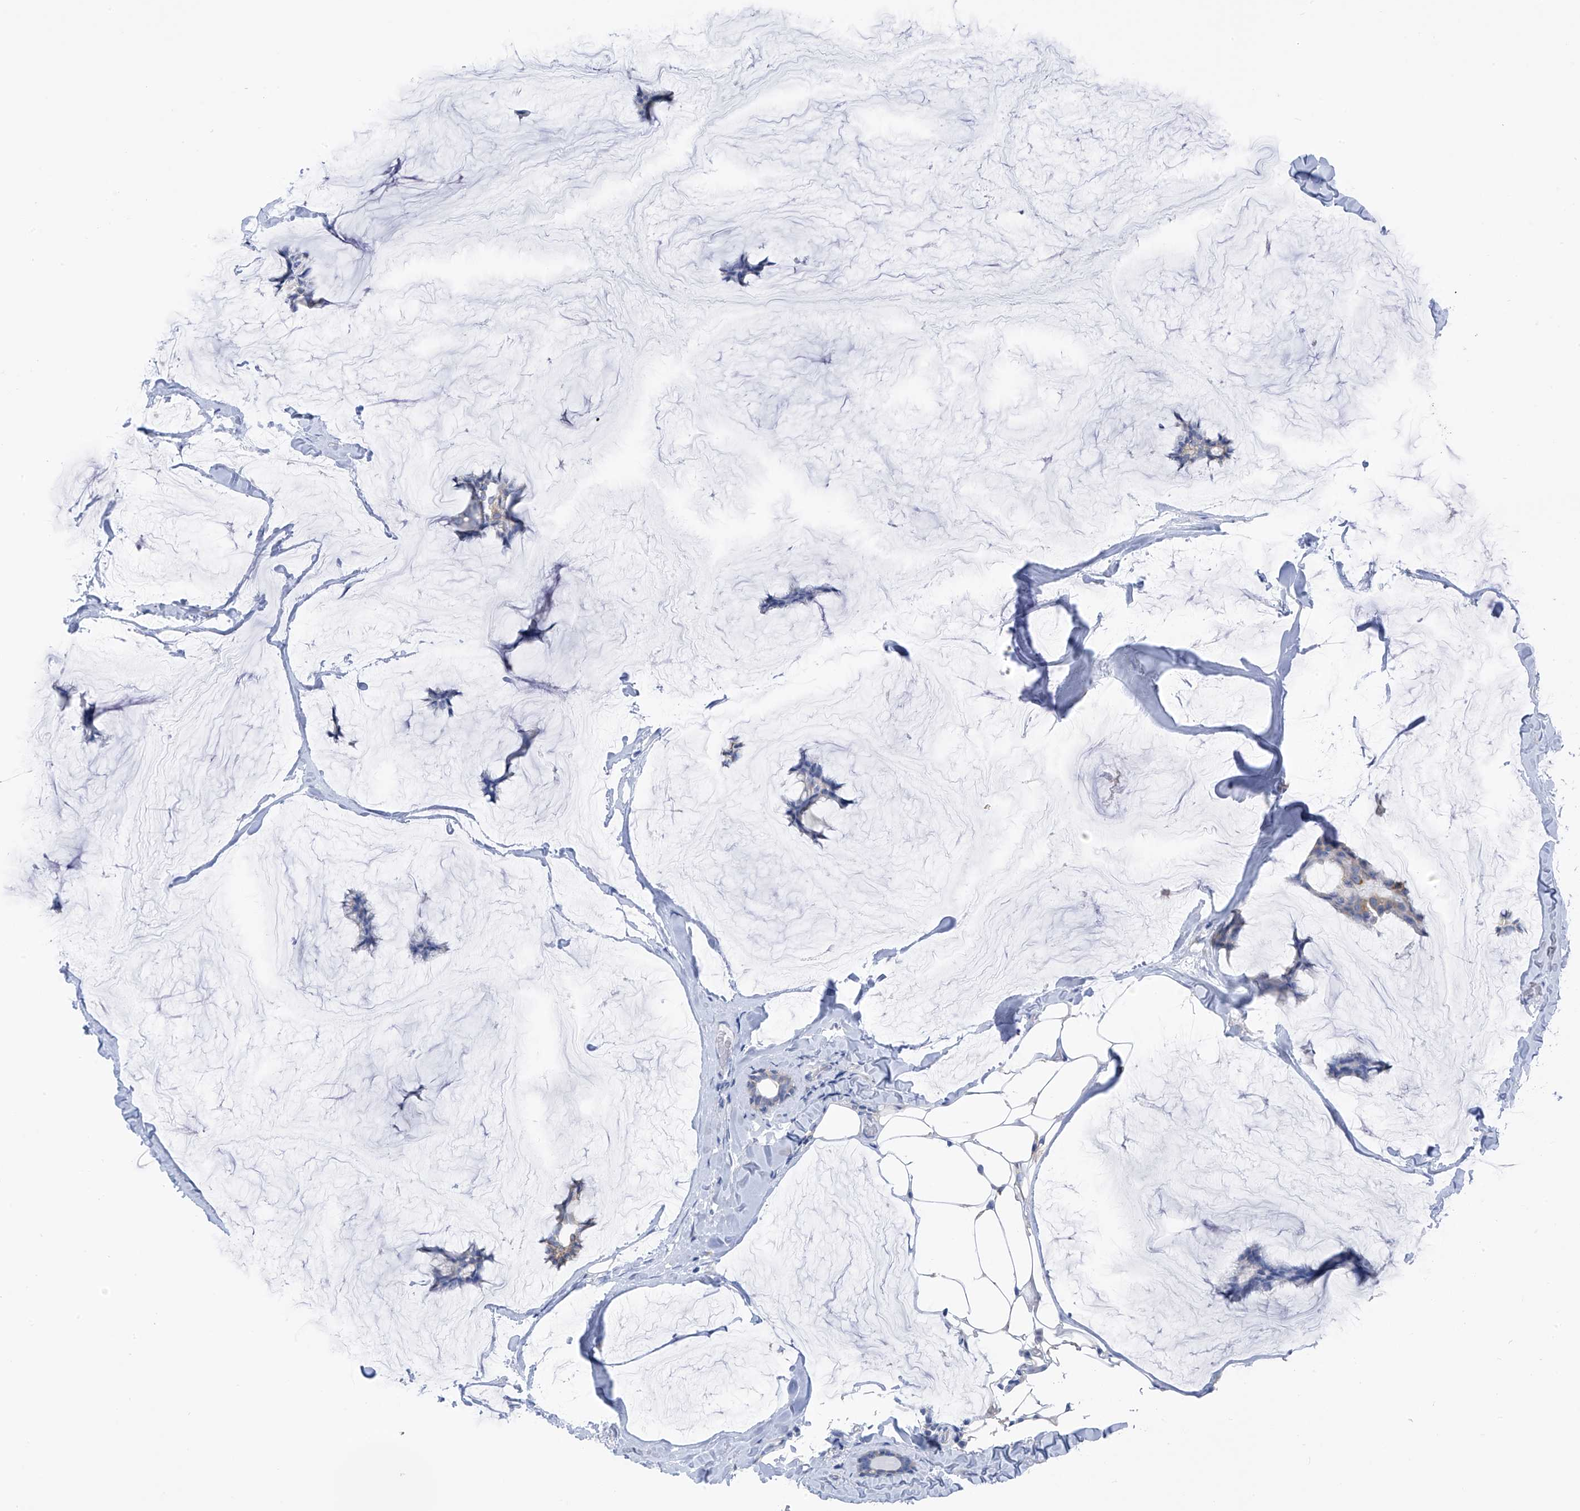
{"staining": {"intensity": "weak", "quantity": "<25%", "location": "cytoplasmic/membranous"}, "tissue": "breast cancer", "cell_type": "Tumor cells", "image_type": "cancer", "snomed": [{"axis": "morphology", "description": "Duct carcinoma"}, {"axis": "topography", "description": "Breast"}], "caption": "Image shows no protein staining in tumor cells of breast intraductal carcinoma tissue.", "gene": "RCN2", "patient": {"sex": "female", "age": 93}}